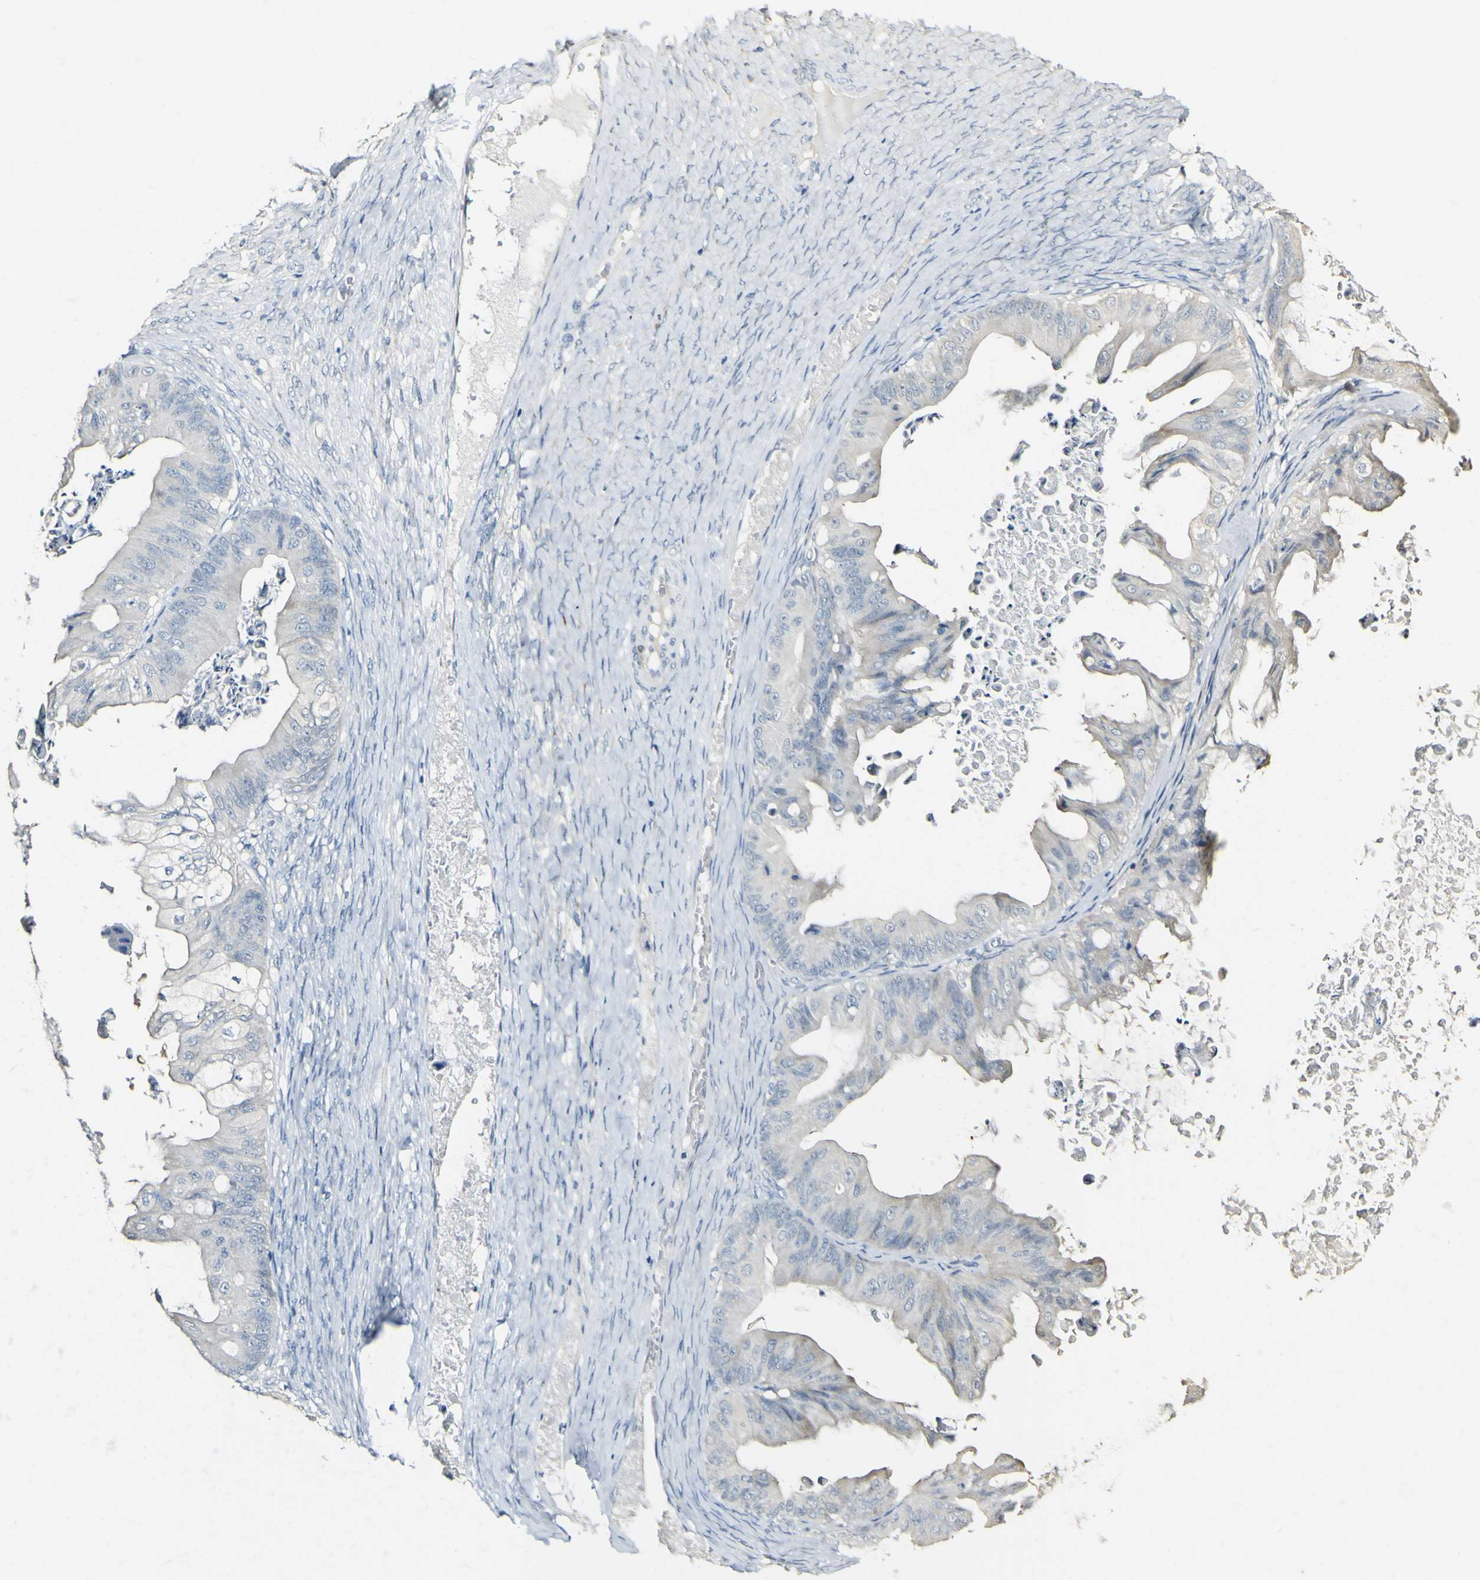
{"staining": {"intensity": "negative", "quantity": "none", "location": "none"}, "tissue": "ovarian cancer", "cell_type": "Tumor cells", "image_type": "cancer", "snomed": [{"axis": "morphology", "description": "Cystadenocarcinoma, mucinous, NOS"}, {"axis": "topography", "description": "Ovary"}], "caption": "High power microscopy image of an immunohistochemistry histopathology image of ovarian mucinous cystadenocarcinoma, revealing no significant positivity in tumor cells. (DAB (3,3'-diaminobenzidine) immunohistochemistry, high magnification).", "gene": "FMO3", "patient": {"sex": "female", "age": 37}}